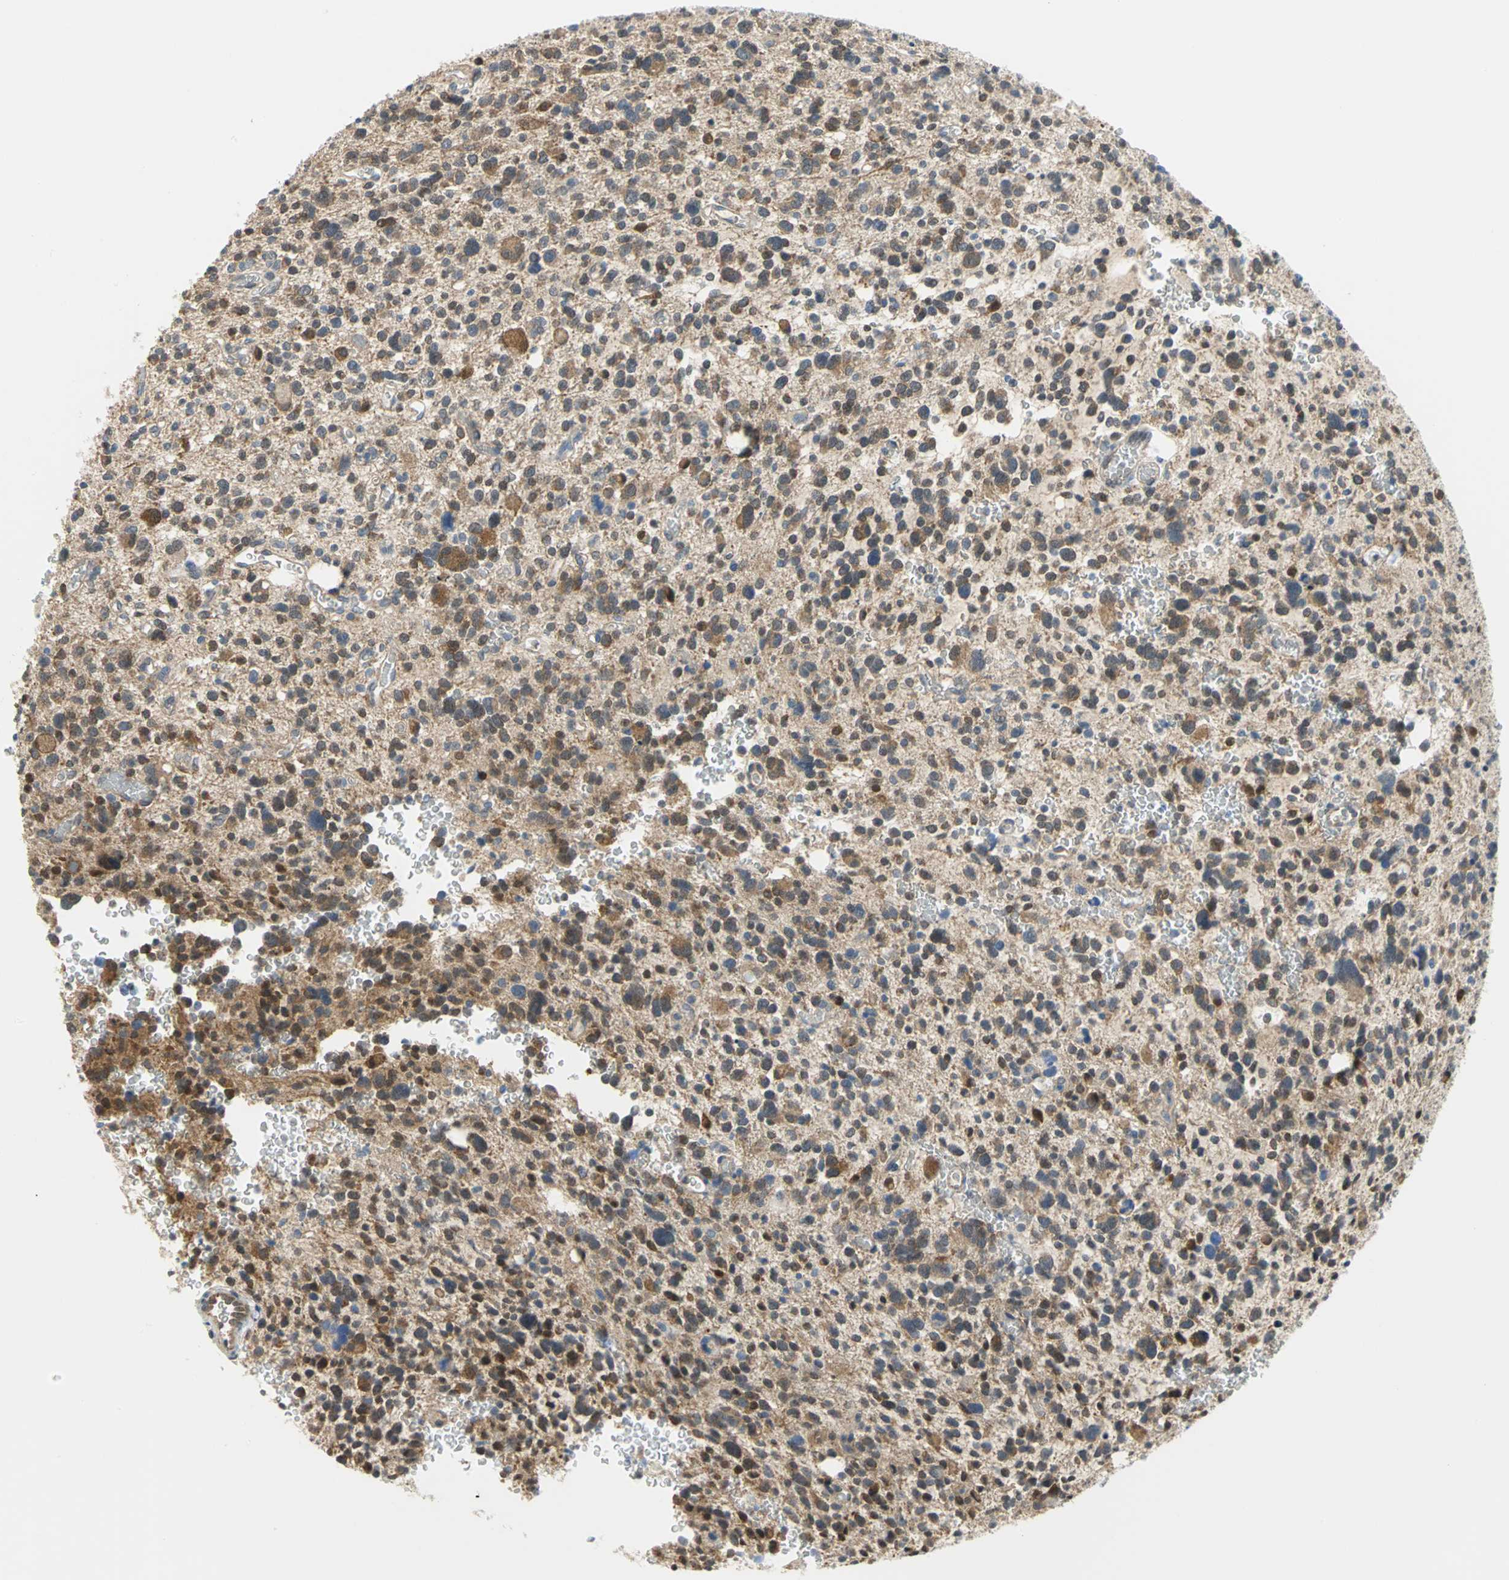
{"staining": {"intensity": "moderate", "quantity": "25%-75%", "location": "cytoplasmic/membranous"}, "tissue": "glioma", "cell_type": "Tumor cells", "image_type": "cancer", "snomed": [{"axis": "morphology", "description": "Glioma, malignant, High grade"}, {"axis": "topography", "description": "Brain"}], "caption": "High-magnification brightfield microscopy of glioma stained with DAB (3,3'-diaminobenzidine) (brown) and counterstained with hematoxylin (blue). tumor cells exhibit moderate cytoplasmic/membranous expression is appreciated in about25%-75% of cells.", "gene": "PGM3", "patient": {"sex": "male", "age": 48}}